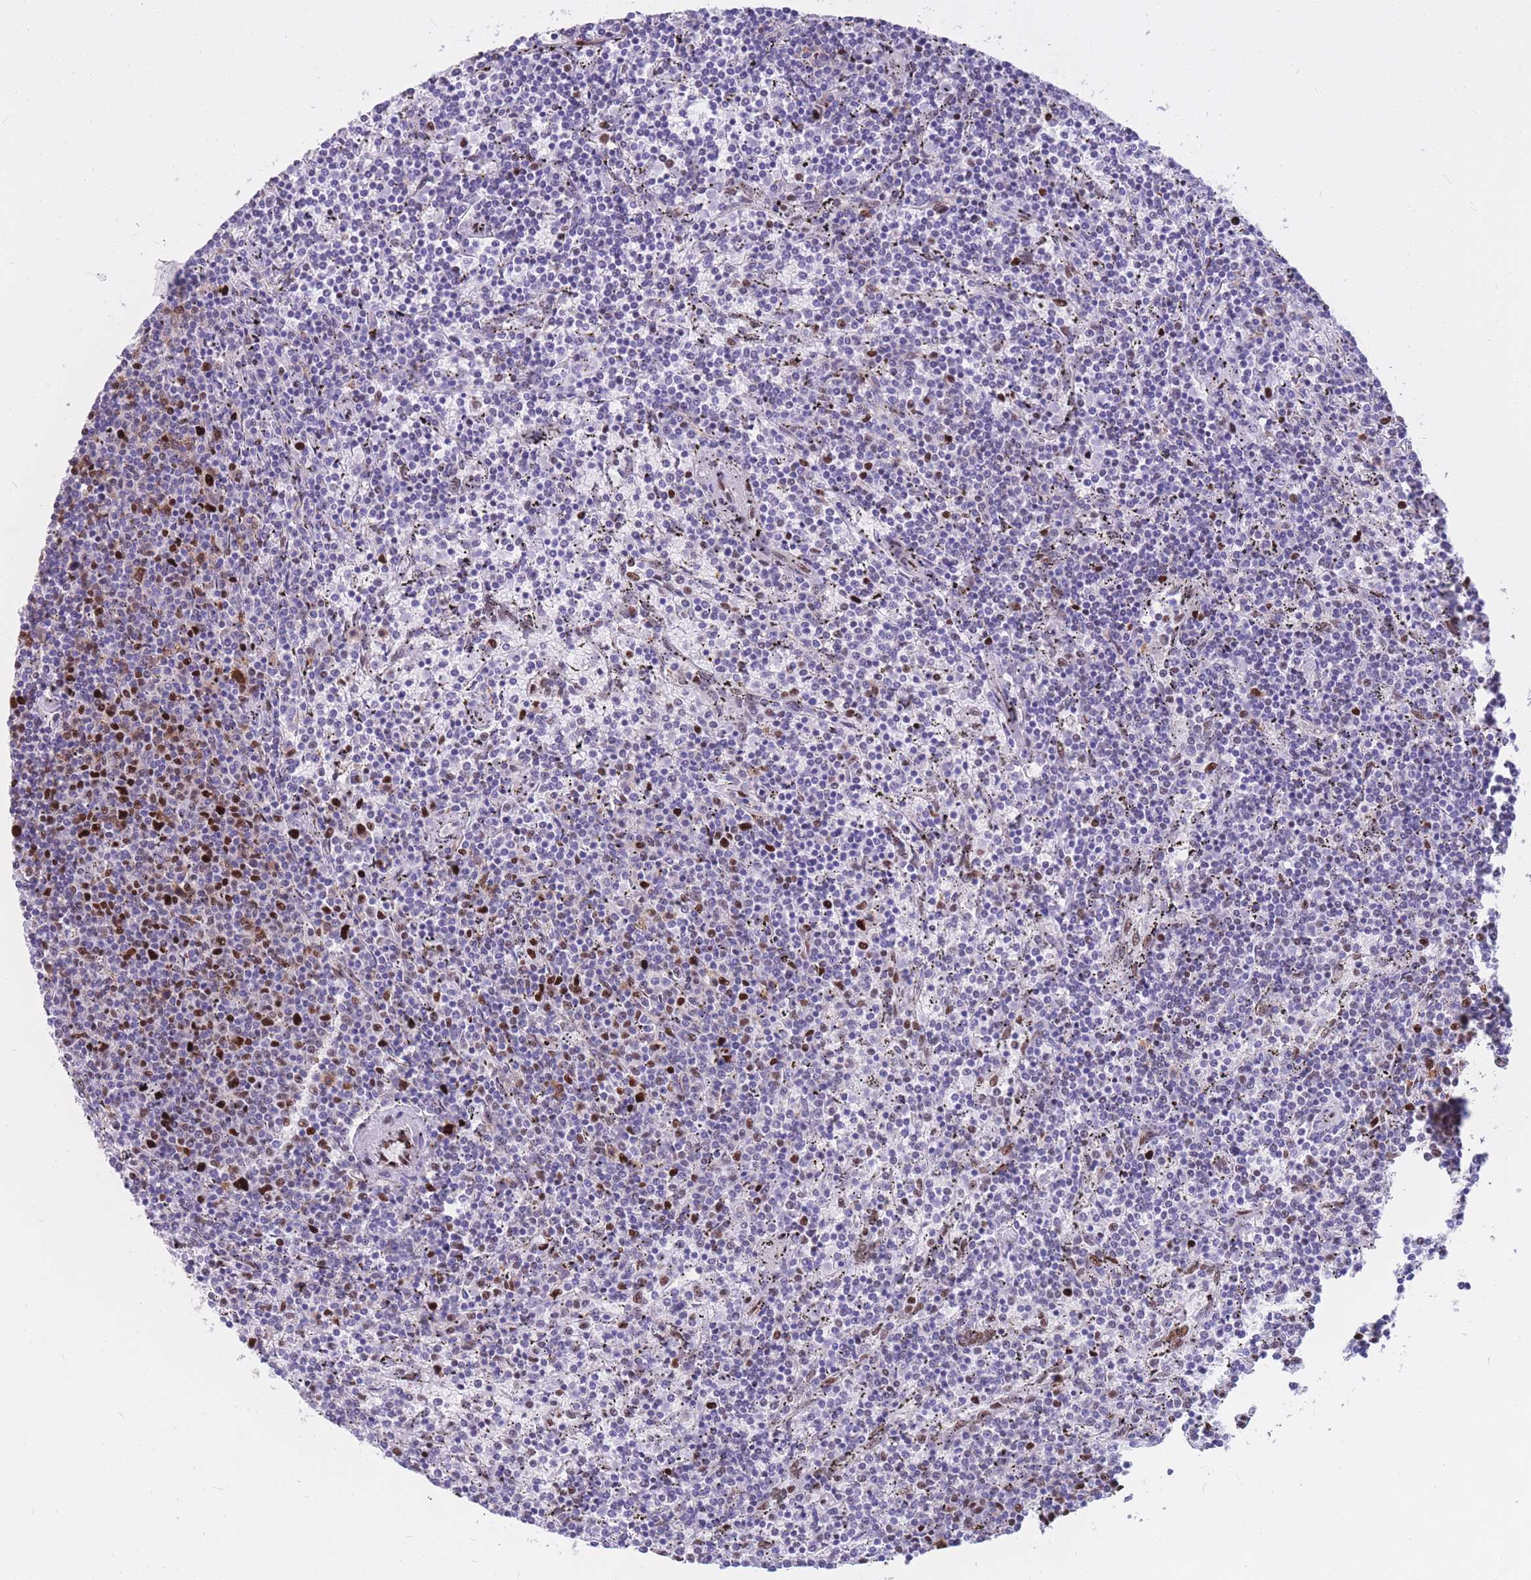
{"staining": {"intensity": "strong", "quantity": "<25%", "location": "nuclear"}, "tissue": "lymphoma", "cell_type": "Tumor cells", "image_type": "cancer", "snomed": [{"axis": "morphology", "description": "Malignant lymphoma, non-Hodgkin's type, Low grade"}, {"axis": "topography", "description": "Spleen"}], "caption": "This image shows lymphoma stained with IHC to label a protein in brown. The nuclear of tumor cells show strong positivity for the protein. Nuclei are counter-stained blue.", "gene": "NASP", "patient": {"sex": "female", "age": 50}}